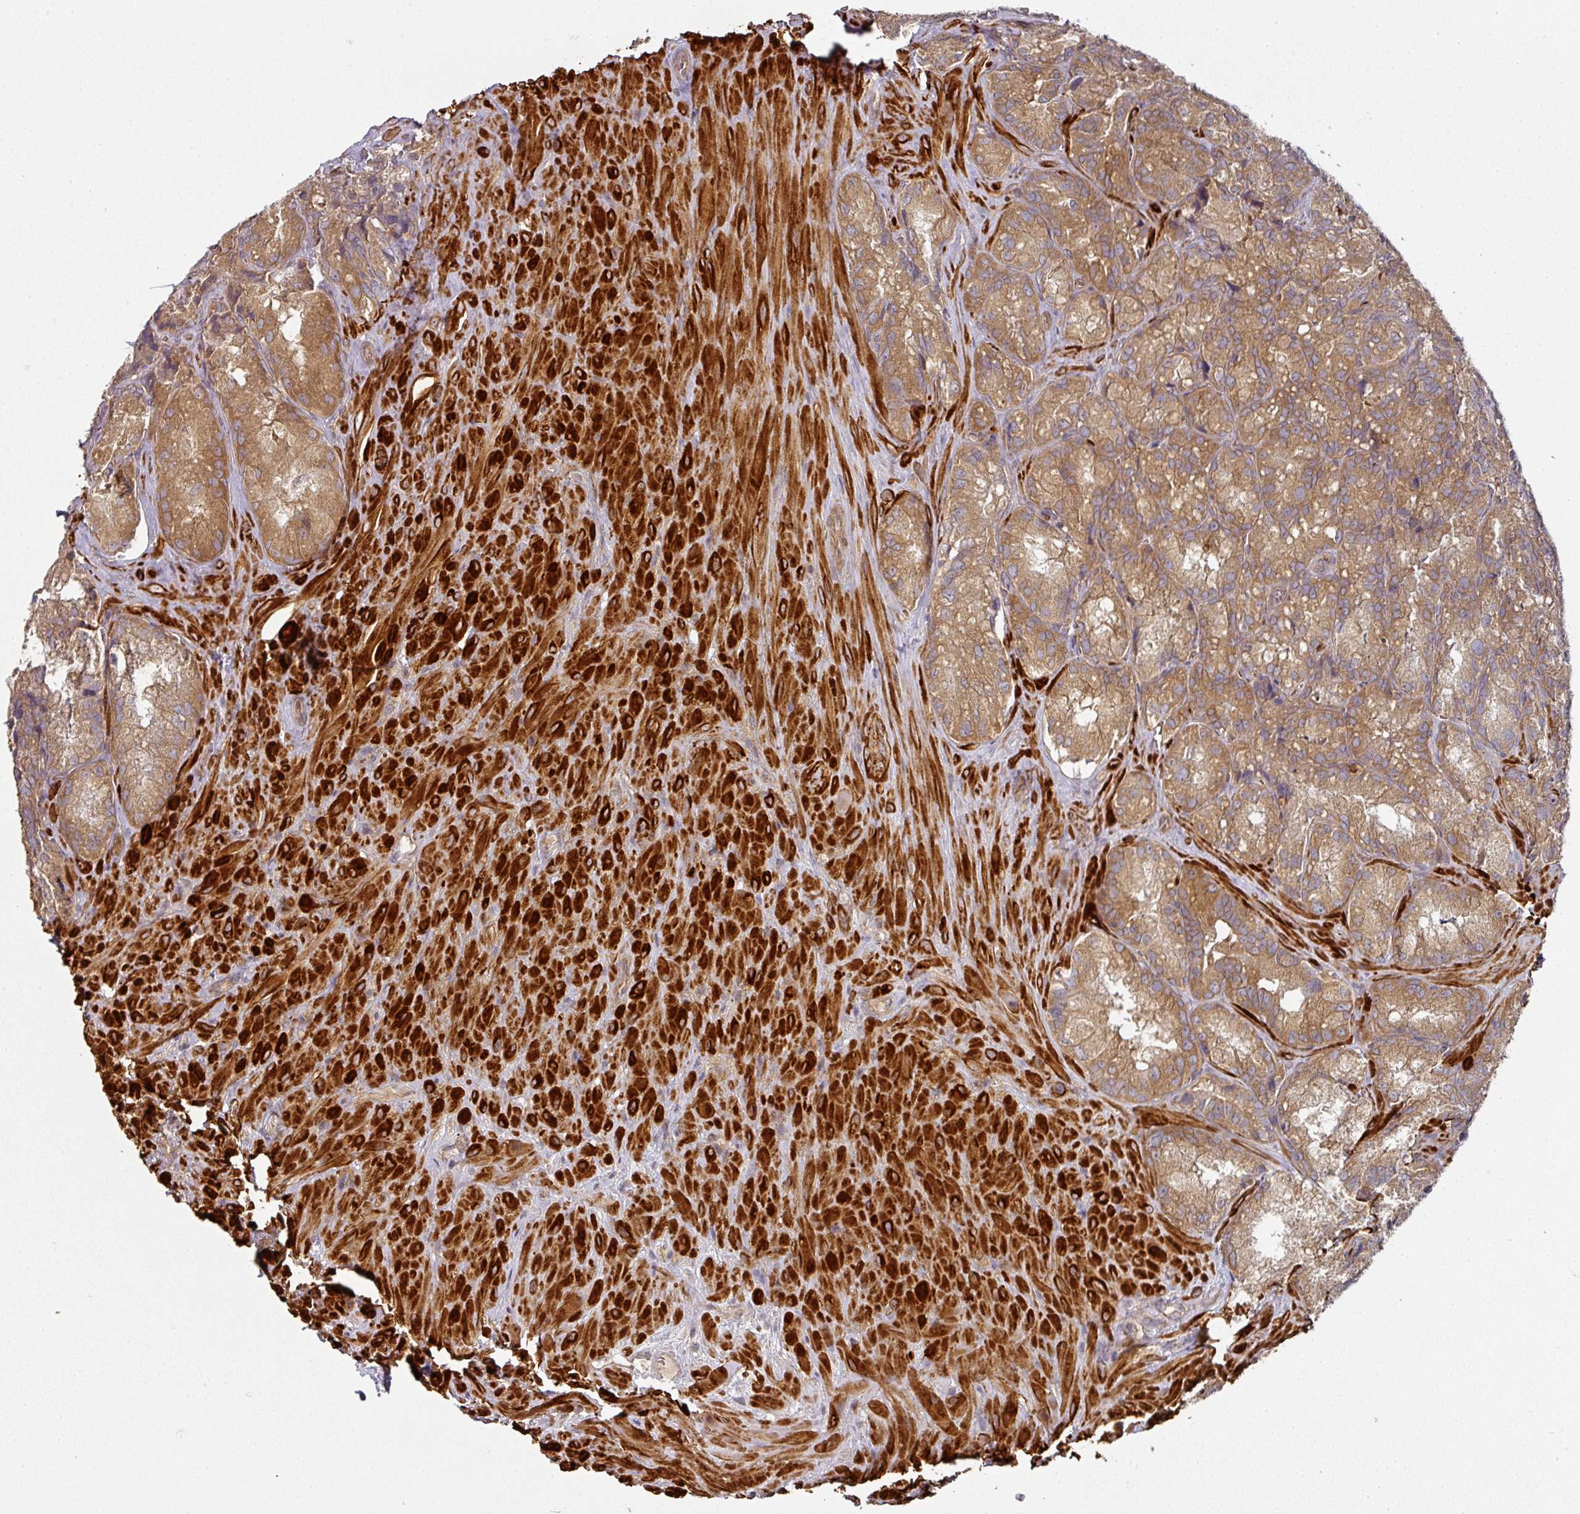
{"staining": {"intensity": "moderate", "quantity": ">75%", "location": "cytoplasmic/membranous"}, "tissue": "seminal vesicle", "cell_type": "Glandular cells", "image_type": "normal", "snomed": [{"axis": "morphology", "description": "Normal tissue, NOS"}, {"axis": "topography", "description": "Seminal veicle"}], "caption": "Seminal vesicle stained with DAB (3,3'-diaminobenzidine) immunohistochemistry demonstrates medium levels of moderate cytoplasmic/membranous positivity in about >75% of glandular cells.", "gene": "MAP2K2", "patient": {"sex": "male", "age": 62}}